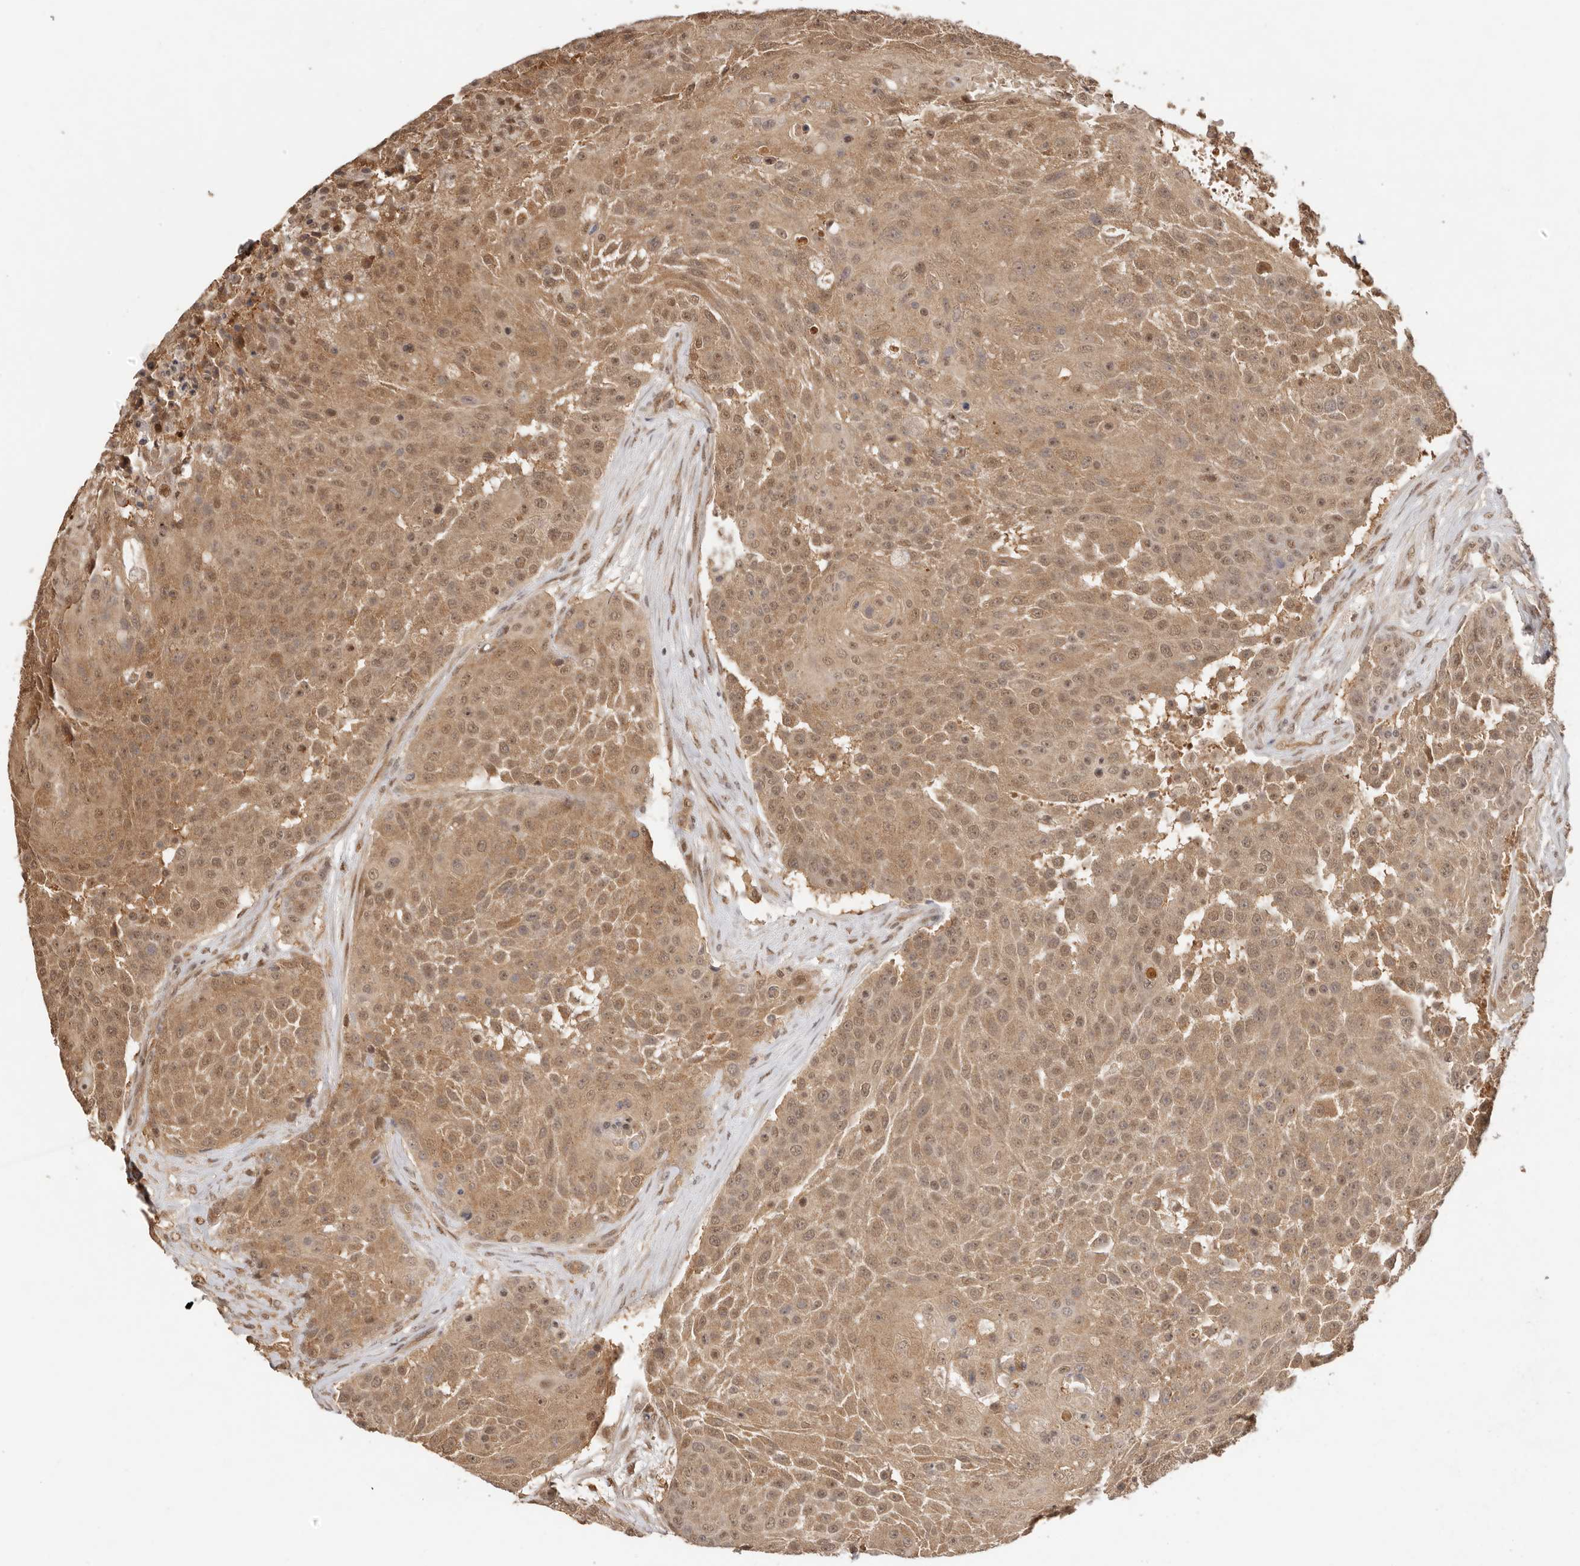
{"staining": {"intensity": "moderate", "quantity": ">75%", "location": "cytoplasmic/membranous,nuclear"}, "tissue": "urothelial cancer", "cell_type": "Tumor cells", "image_type": "cancer", "snomed": [{"axis": "morphology", "description": "Urothelial carcinoma, High grade"}, {"axis": "topography", "description": "Urinary bladder"}], "caption": "Approximately >75% of tumor cells in human urothelial cancer show moderate cytoplasmic/membranous and nuclear protein staining as visualized by brown immunohistochemical staining.", "gene": "PSMA5", "patient": {"sex": "female", "age": 63}}